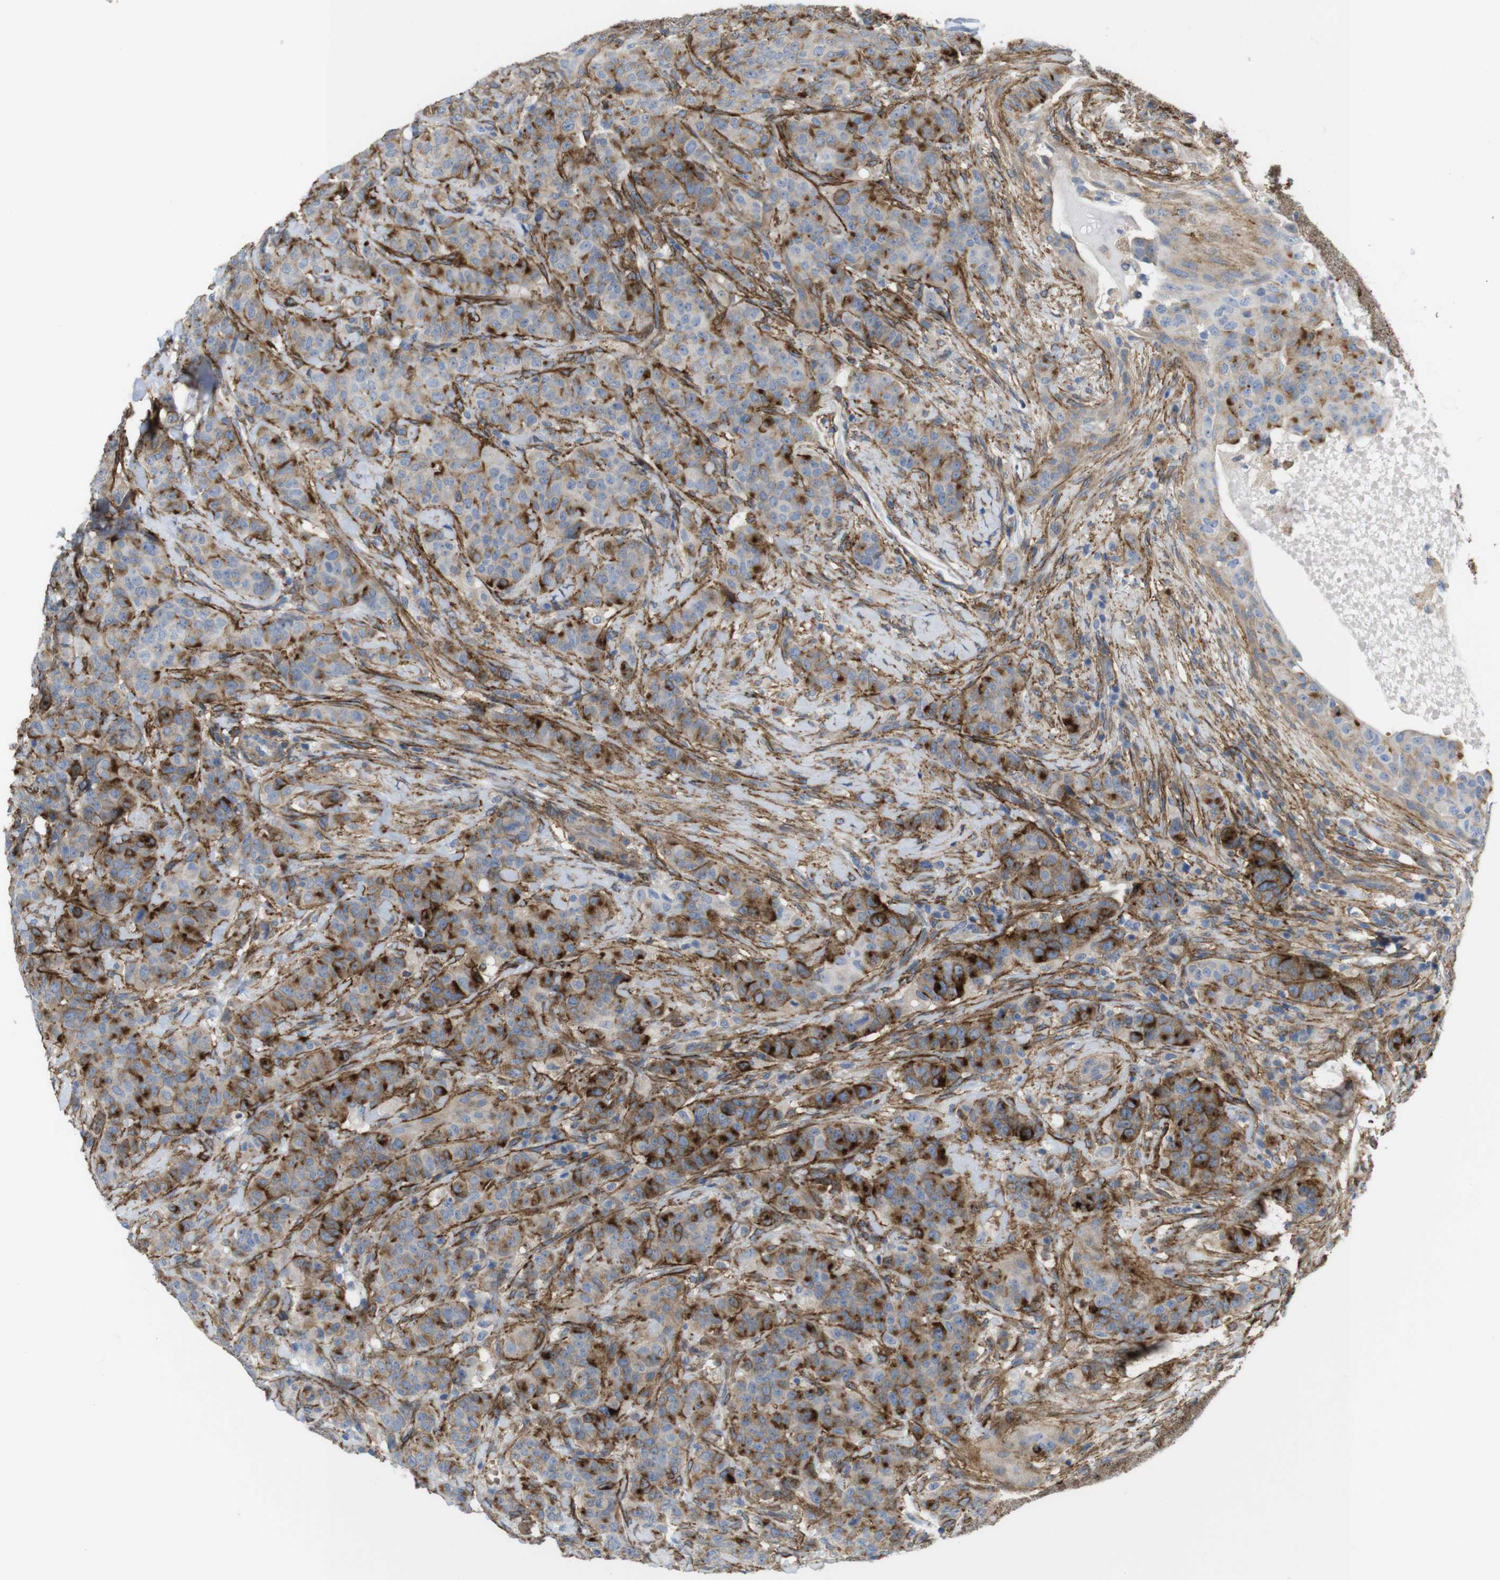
{"staining": {"intensity": "strong", "quantity": "25%-75%", "location": "cytoplasmic/membranous"}, "tissue": "breast cancer", "cell_type": "Tumor cells", "image_type": "cancer", "snomed": [{"axis": "morphology", "description": "Normal tissue, NOS"}, {"axis": "morphology", "description": "Duct carcinoma"}, {"axis": "topography", "description": "Breast"}], "caption": "High-power microscopy captured an immunohistochemistry (IHC) image of breast cancer, revealing strong cytoplasmic/membranous staining in about 25%-75% of tumor cells.", "gene": "CYBRD1", "patient": {"sex": "female", "age": 40}}